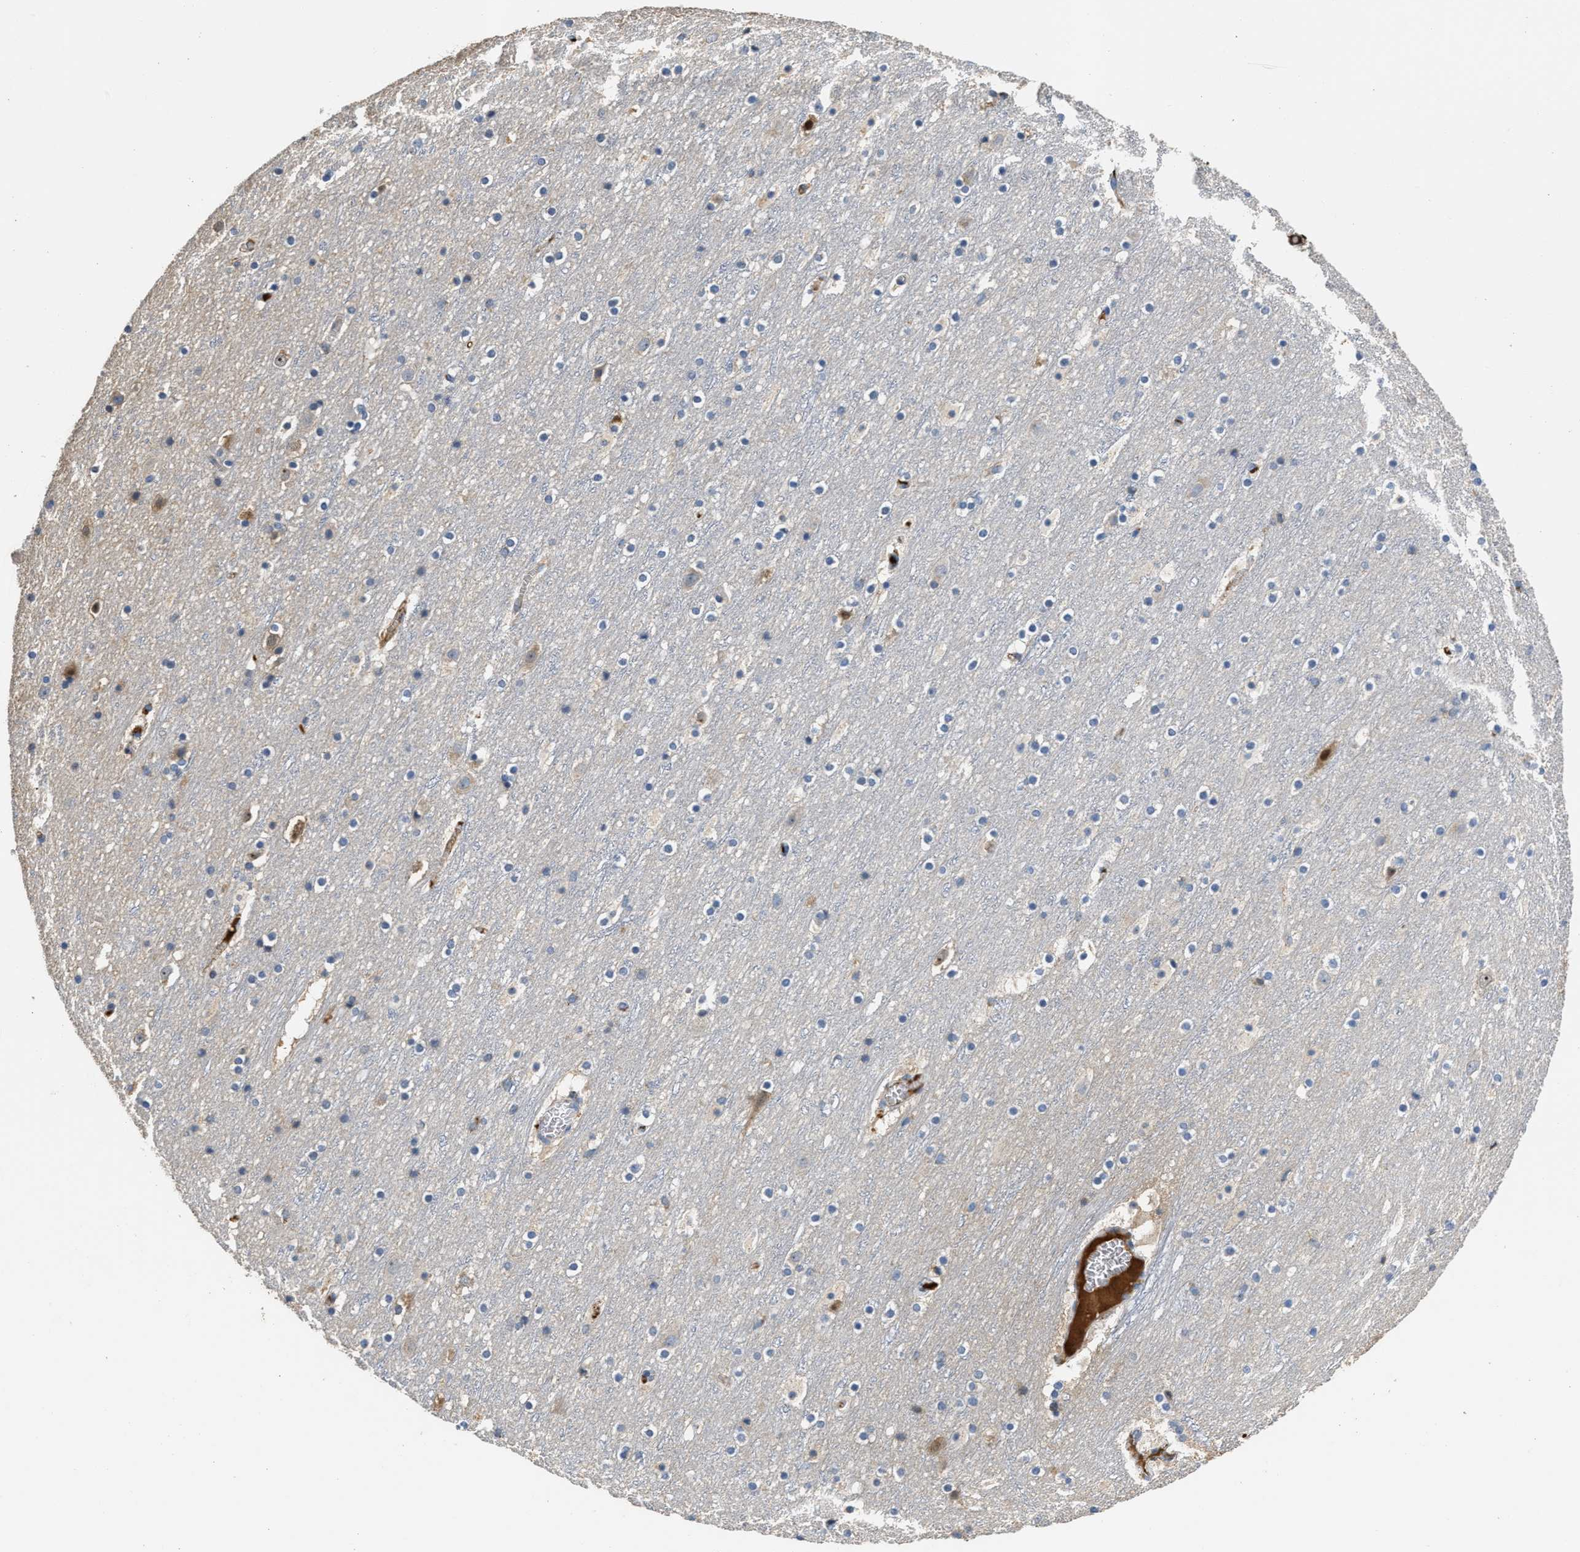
{"staining": {"intensity": "negative", "quantity": "none", "location": "none"}, "tissue": "cerebral cortex", "cell_type": "Endothelial cells", "image_type": "normal", "snomed": [{"axis": "morphology", "description": "Normal tissue, NOS"}, {"axis": "topography", "description": "Cerebral cortex"}], "caption": "DAB (3,3'-diaminobenzidine) immunohistochemical staining of normal cerebral cortex demonstrates no significant positivity in endothelial cells.", "gene": "C3", "patient": {"sex": "male", "age": 45}}